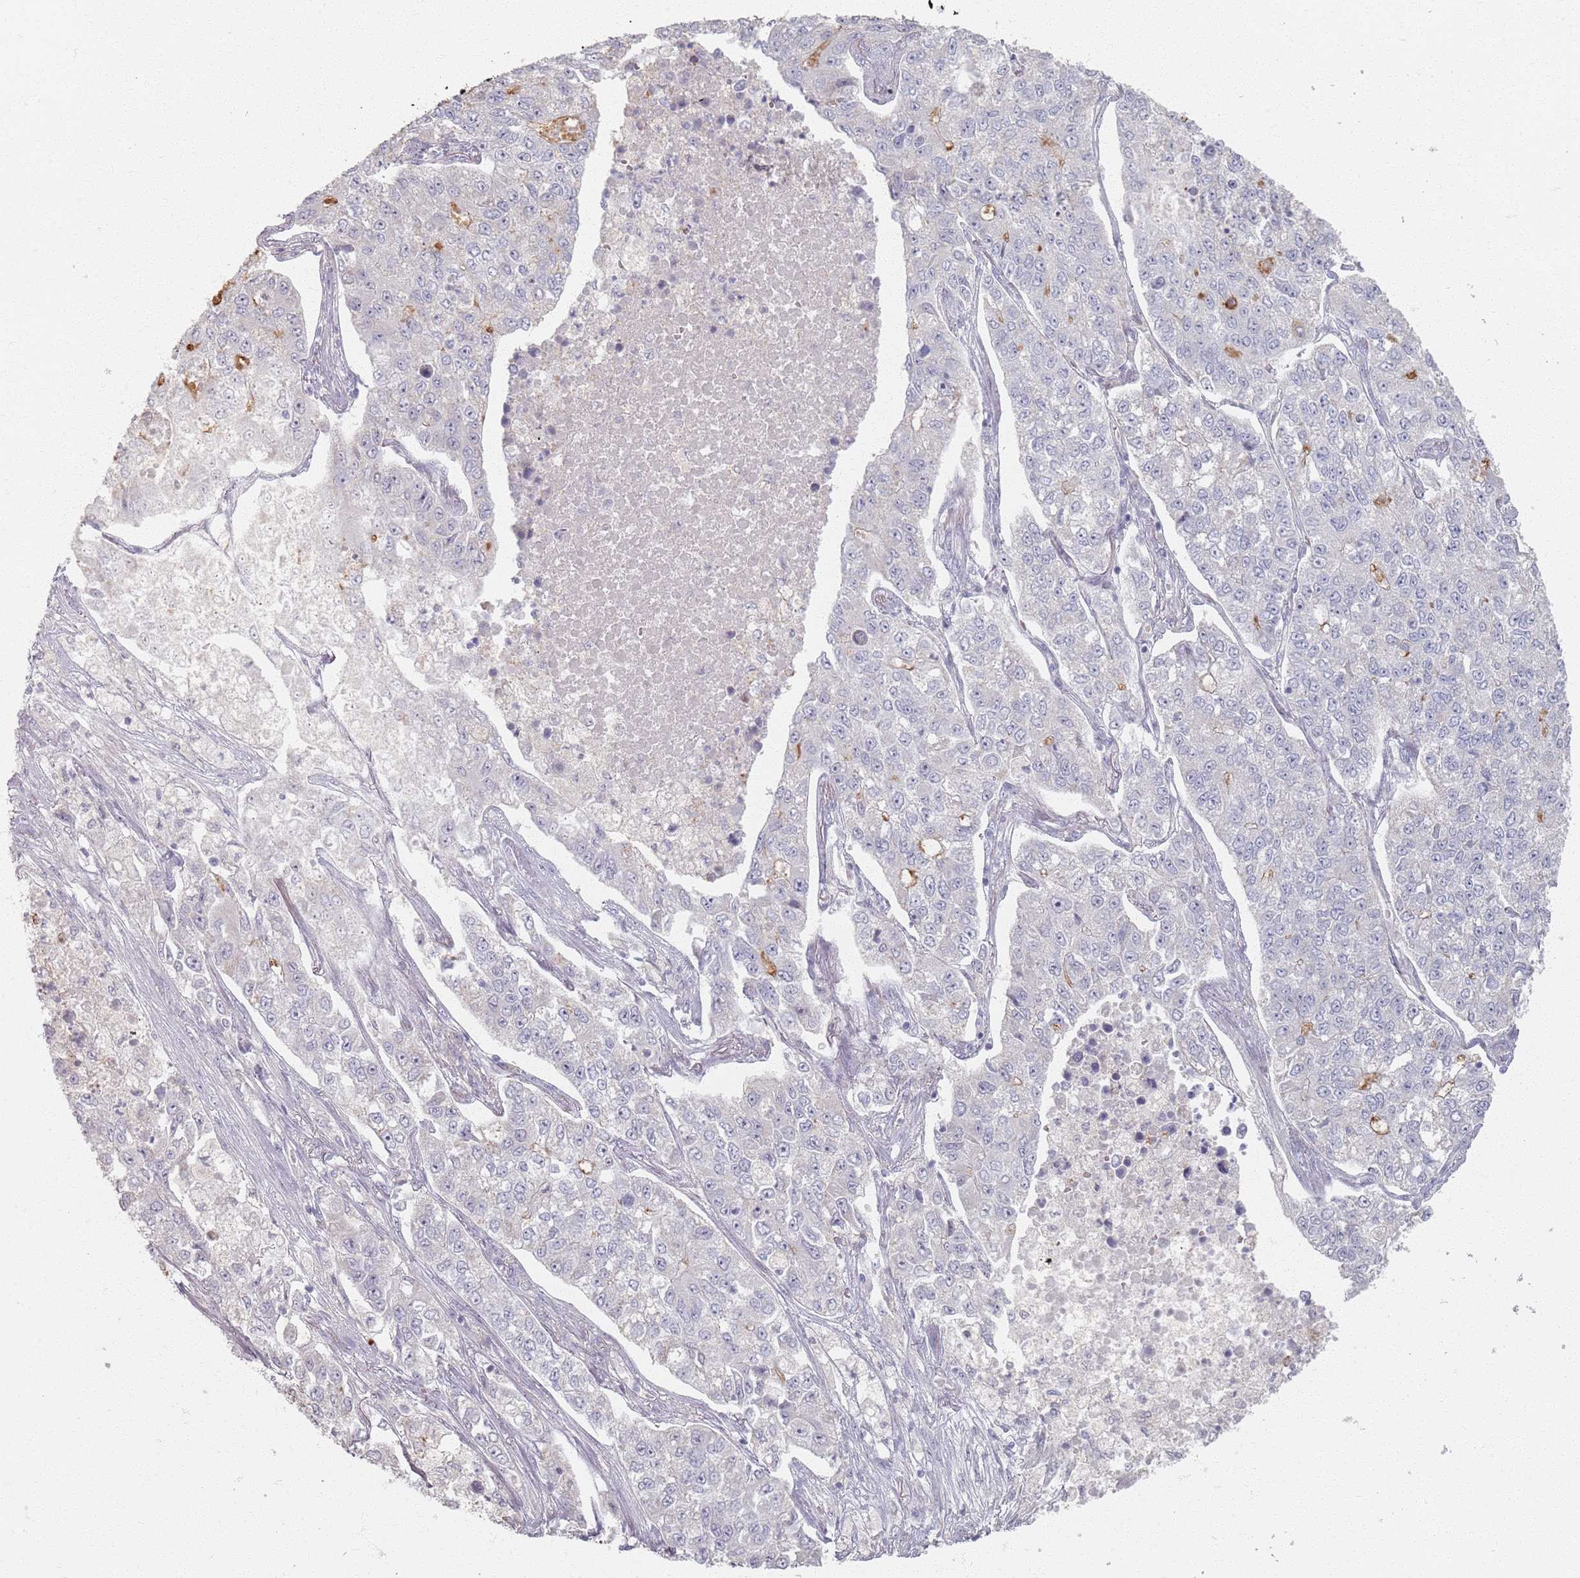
{"staining": {"intensity": "negative", "quantity": "none", "location": "none"}, "tissue": "lung cancer", "cell_type": "Tumor cells", "image_type": "cancer", "snomed": [{"axis": "morphology", "description": "Adenocarcinoma, NOS"}, {"axis": "topography", "description": "Lung"}], "caption": "Tumor cells are negative for protein expression in human adenocarcinoma (lung).", "gene": "PKD2L2", "patient": {"sex": "male", "age": 49}}